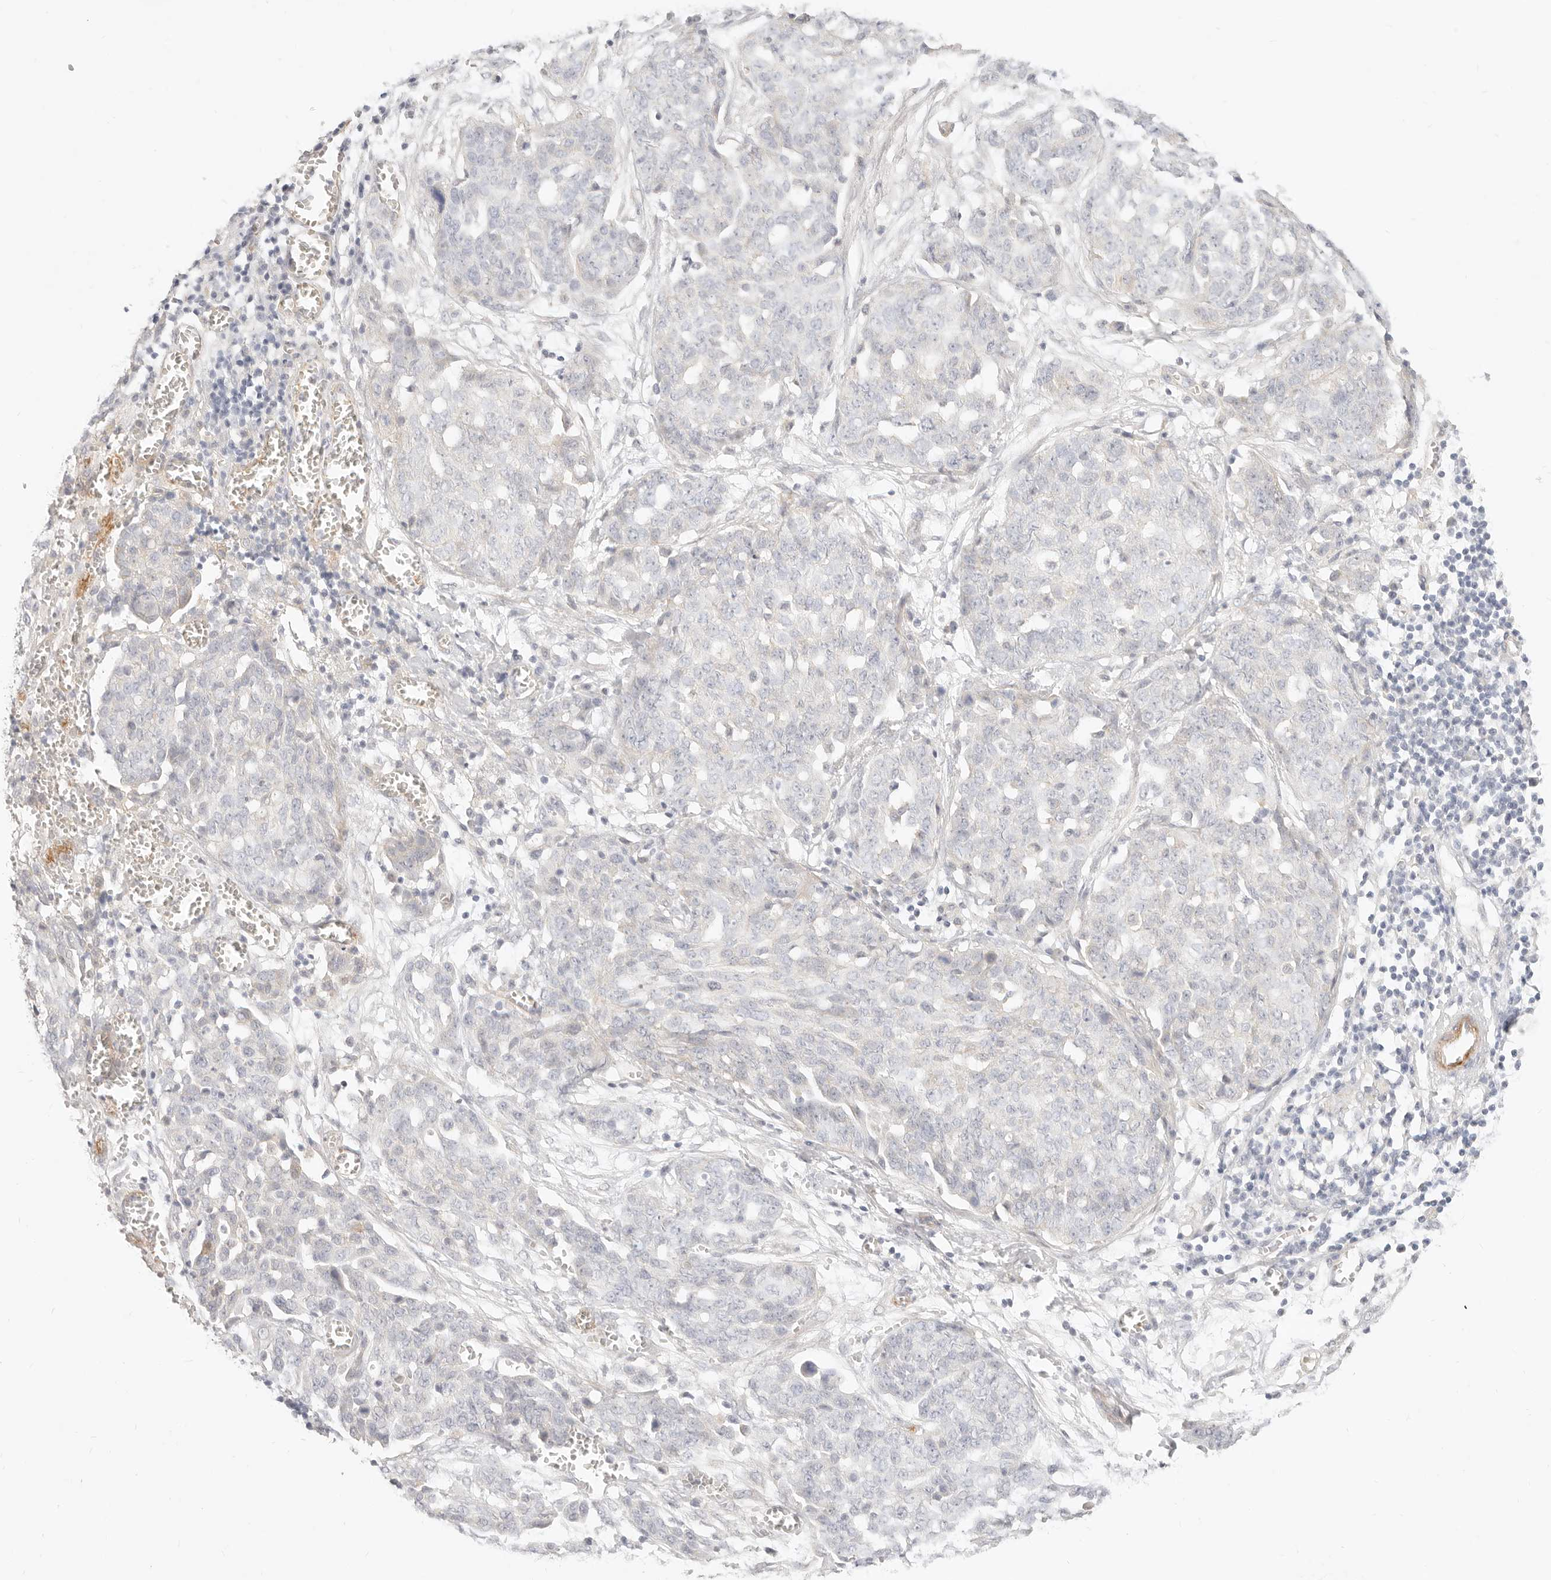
{"staining": {"intensity": "negative", "quantity": "none", "location": "none"}, "tissue": "ovarian cancer", "cell_type": "Tumor cells", "image_type": "cancer", "snomed": [{"axis": "morphology", "description": "Cystadenocarcinoma, serous, NOS"}, {"axis": "topography", "description": "Soft tissue"}, {"axis": "topography", "description": "Ovary"}], "caption": "IHC image of neoplastic tissue: human ovarian serous cystadenocarcinoma stained with DAB reveals no significant protein positivity in tumor cells.", "gene": "UBXN10", "patient": {"sex": "female", "age": 57}}